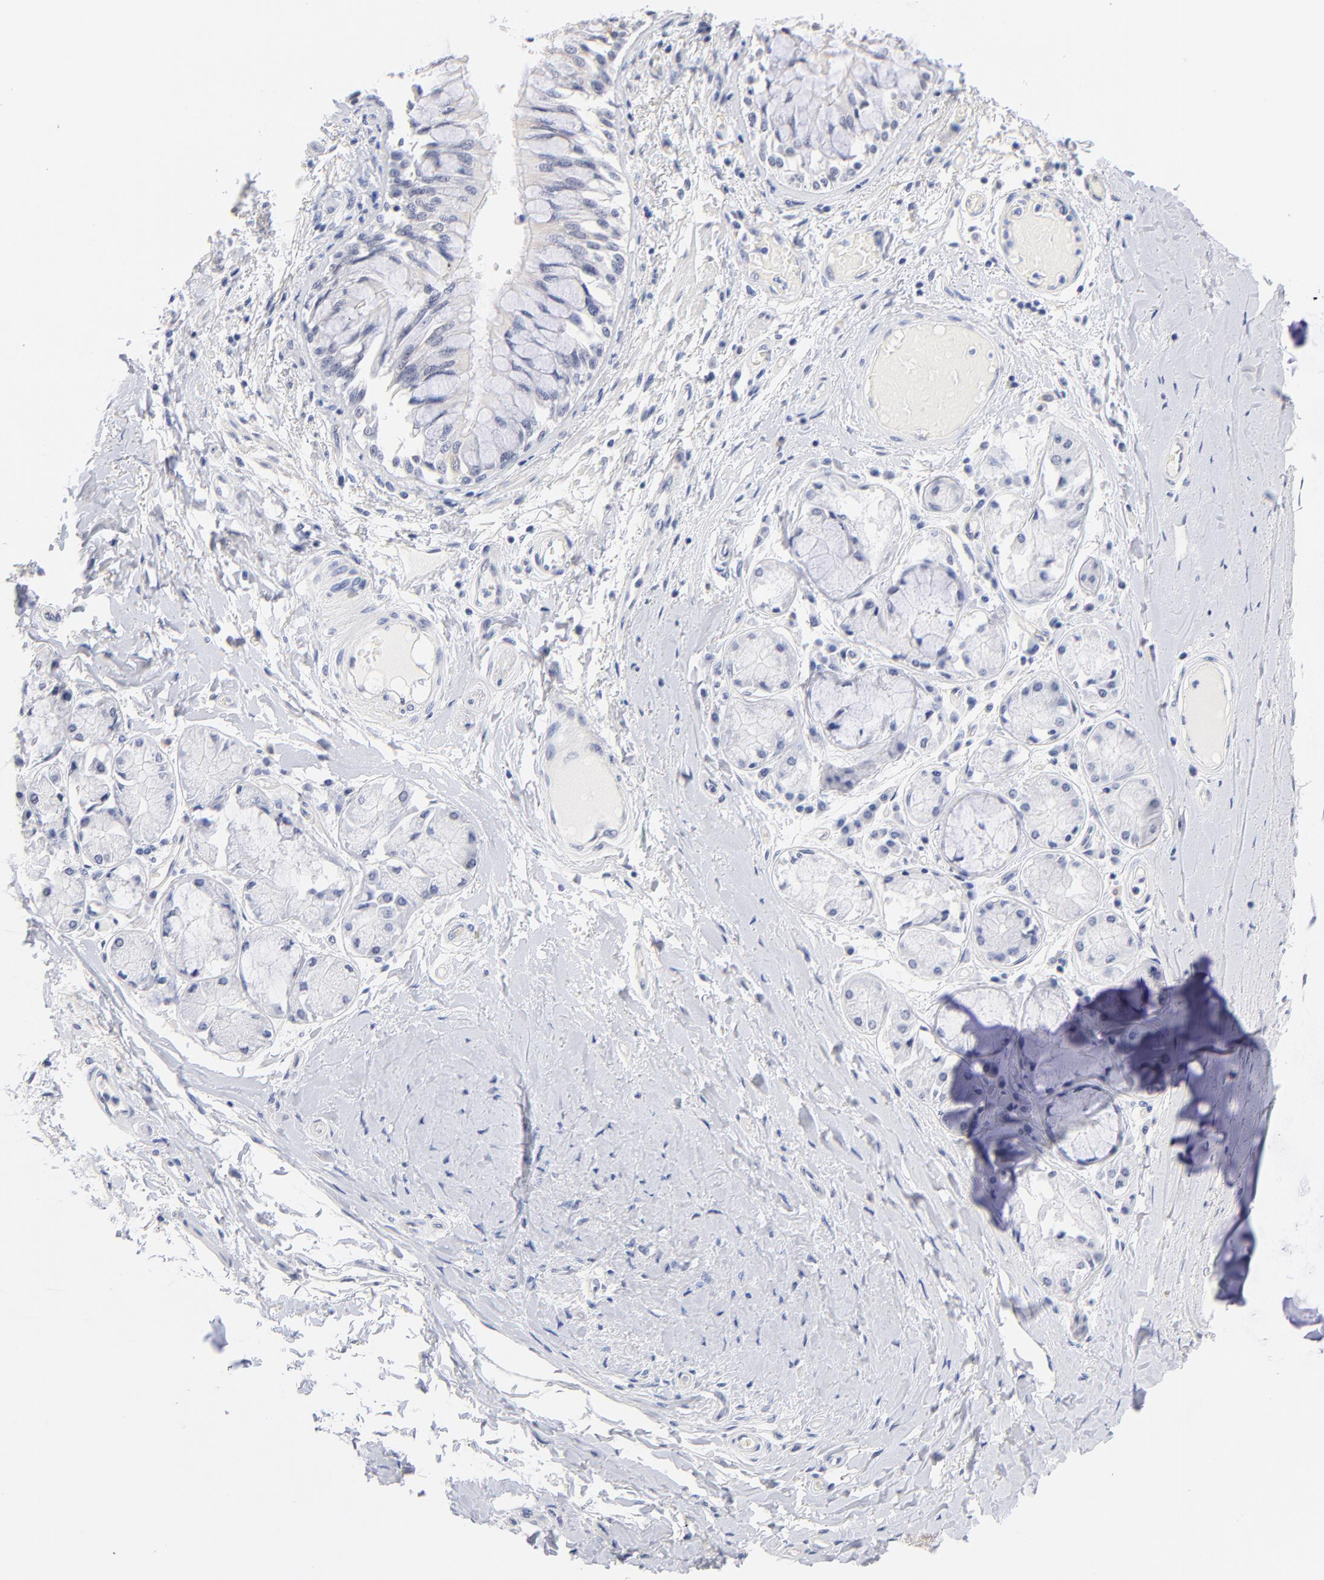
{"staining": {"intensity": "negative", "quantity": "none", "location": "none"}, "tissue": "bronchus", "cell_type": "Respiratory epithelial cells", "image_type": "normal", "snomed": [{"axis": "morphology", "description": "Normal tissue, NOS"}, {"axis": "topography", "description": "Cartilage tissue"}, {"axis": "topography", "description": "Bronchus"}, {"axis": "topography", "description": "Lung"}, {"axis": "topography", "description": "Peripheral nerve tissue"}], "caption": "High power microscopy histopathology image of an immunohistochemistry (IHC) micrograph of benign bronchus, revealing no significant staining in respiratory epithelial cells.", "gene": "ZNF74", "patient": {"sex": "female", "age": 49}}